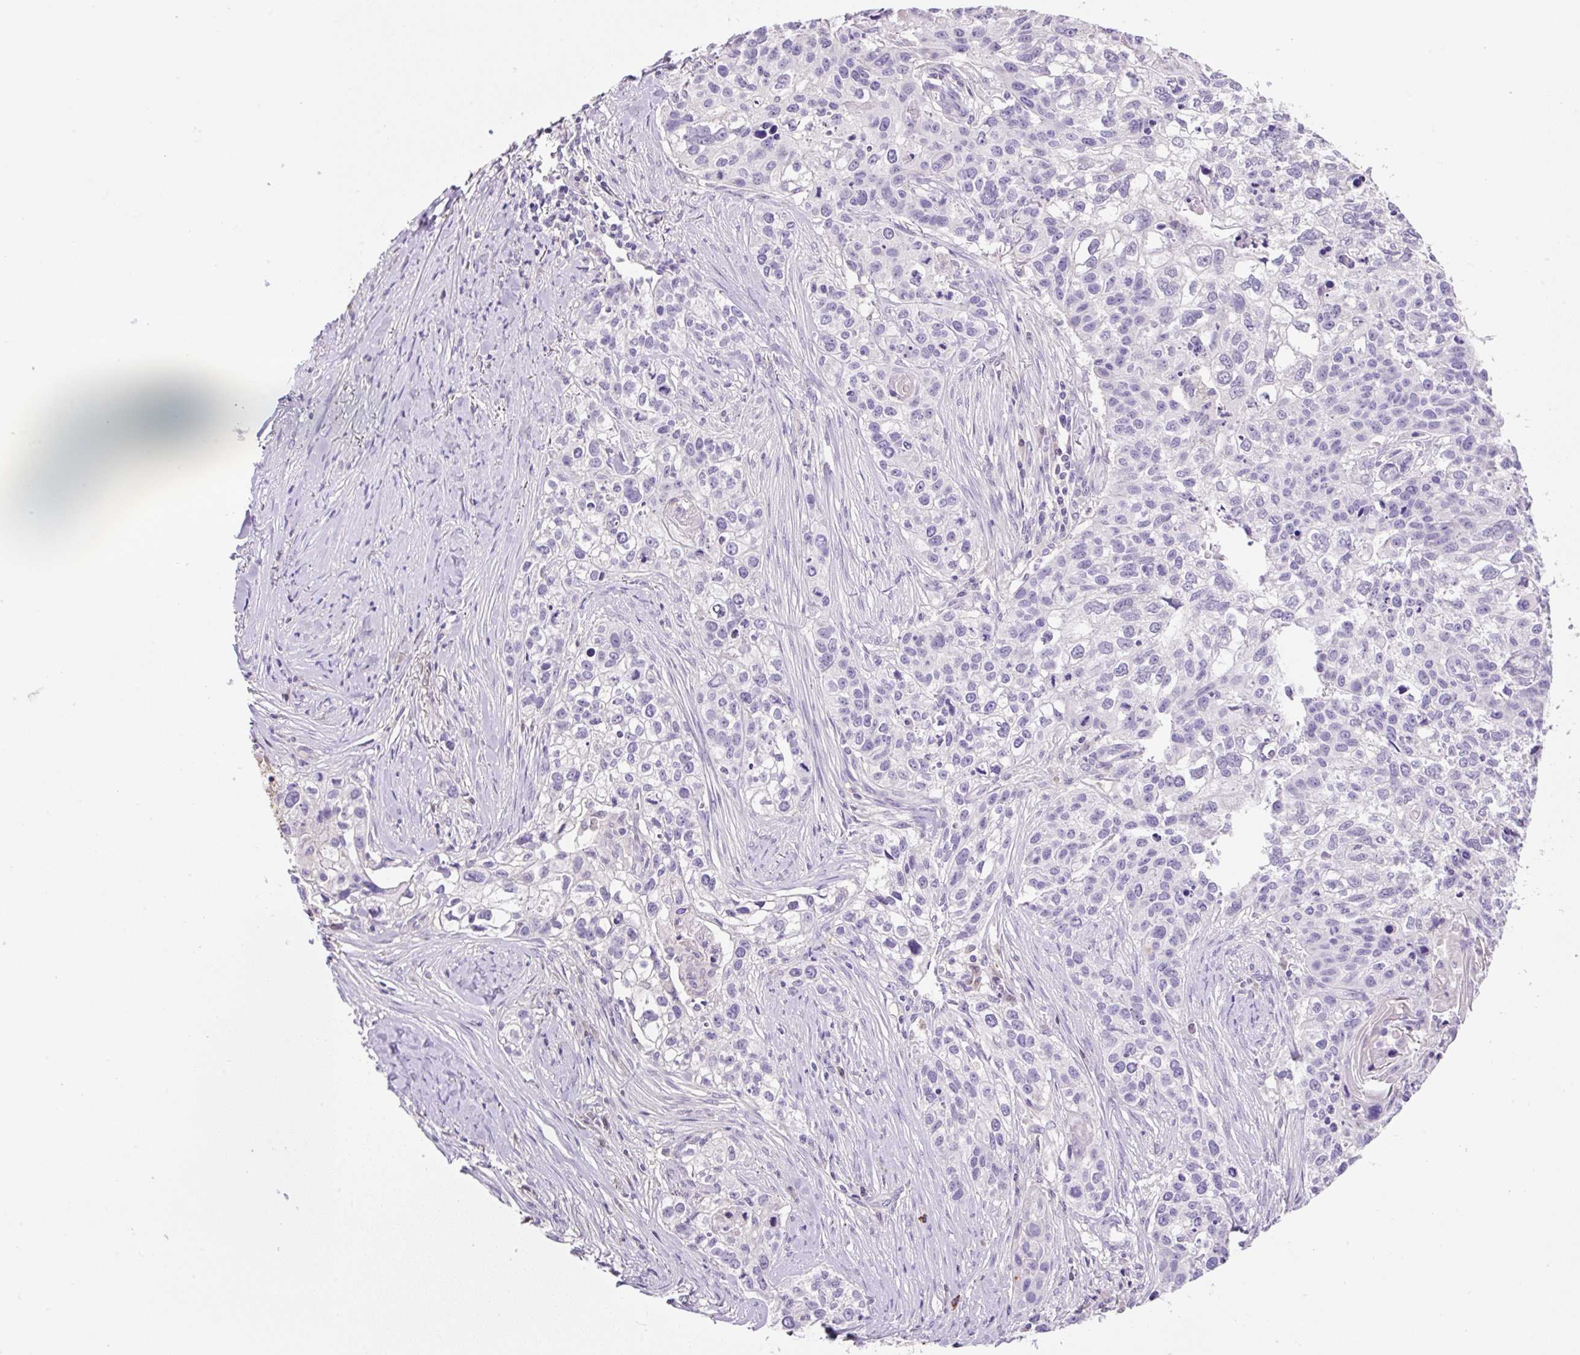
{"staining": {"intensity": "negative", "quantity": "none", "location": "none"}, "tissue": "lung cancer", "cell_type": "Tumor cells", "image_type": "cancer", "snomed": [{"axis": "morphology", "description": "Squamous cell carcinoma, NOS"}, {"axis": "topography", "description": "Lung"}], "caption": "There is no significant positivity in tumor cells of lung cancer.", "gene": "TDRD15", "patient": {"sex": "male", "age": 74}}